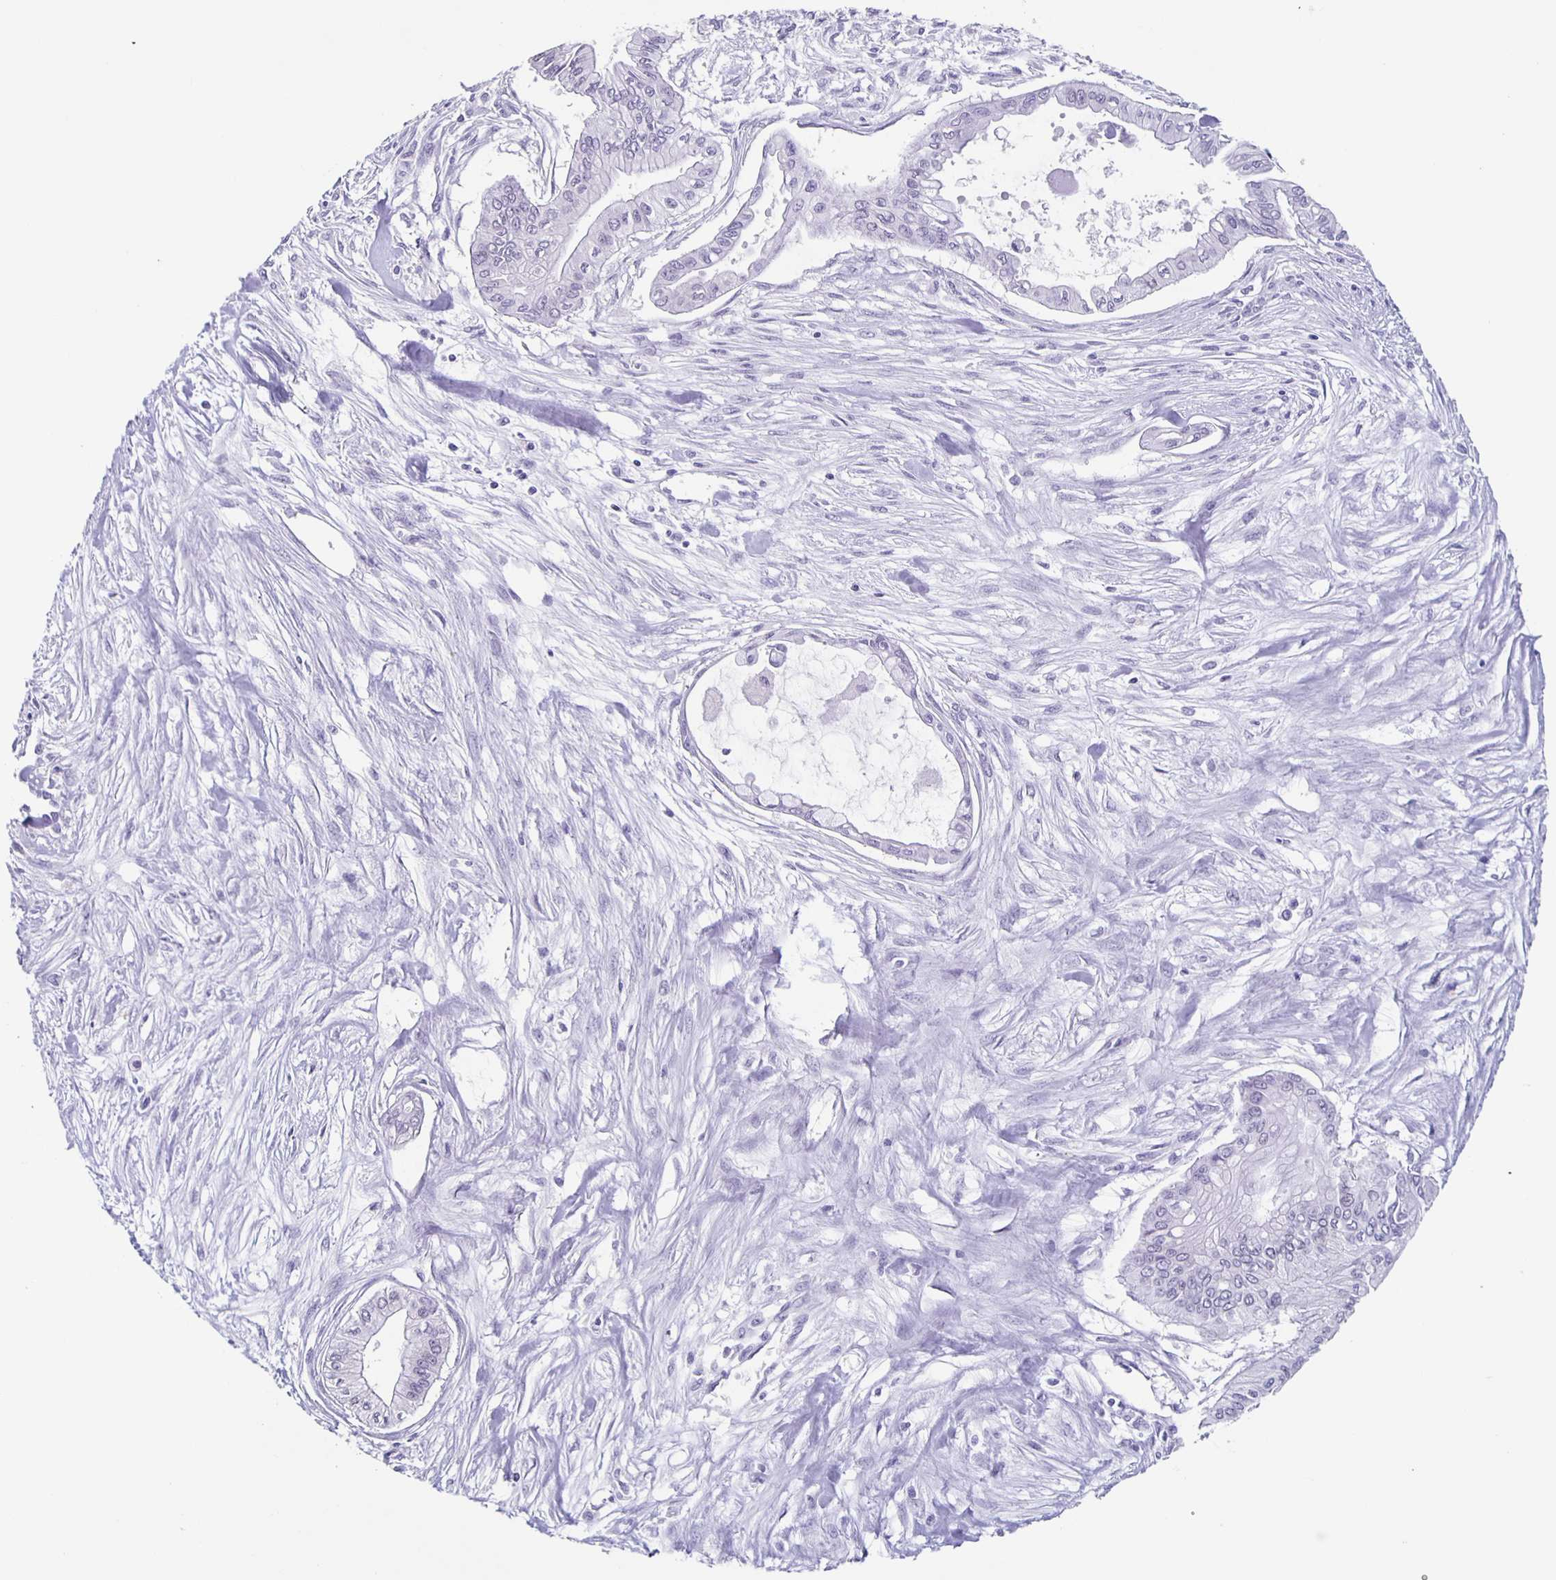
{"staining": {"intensity": "negative", "quantity": "none", "location": "none"}, "tissue": "pancreatic cancer", "cell_type": "Tumor cells", "image_type": "cancer", "snomed": [{"axis": "morphology", "description": "Adenocarcinoma, NOS"}, {"axis": "topography", "description": "Pancreas"}], "caption": "High magnification brightfield microscopy of pancreatic cancer stained with DAB (brown) and counterstained with hematoxylin (blue): tumor cells show no significant expression. (DAB immunohistochemistry (IHC) with hematoxylin counter stain).", "gene": "TPPP", "patient": {"sex": "female", "age": 68}}